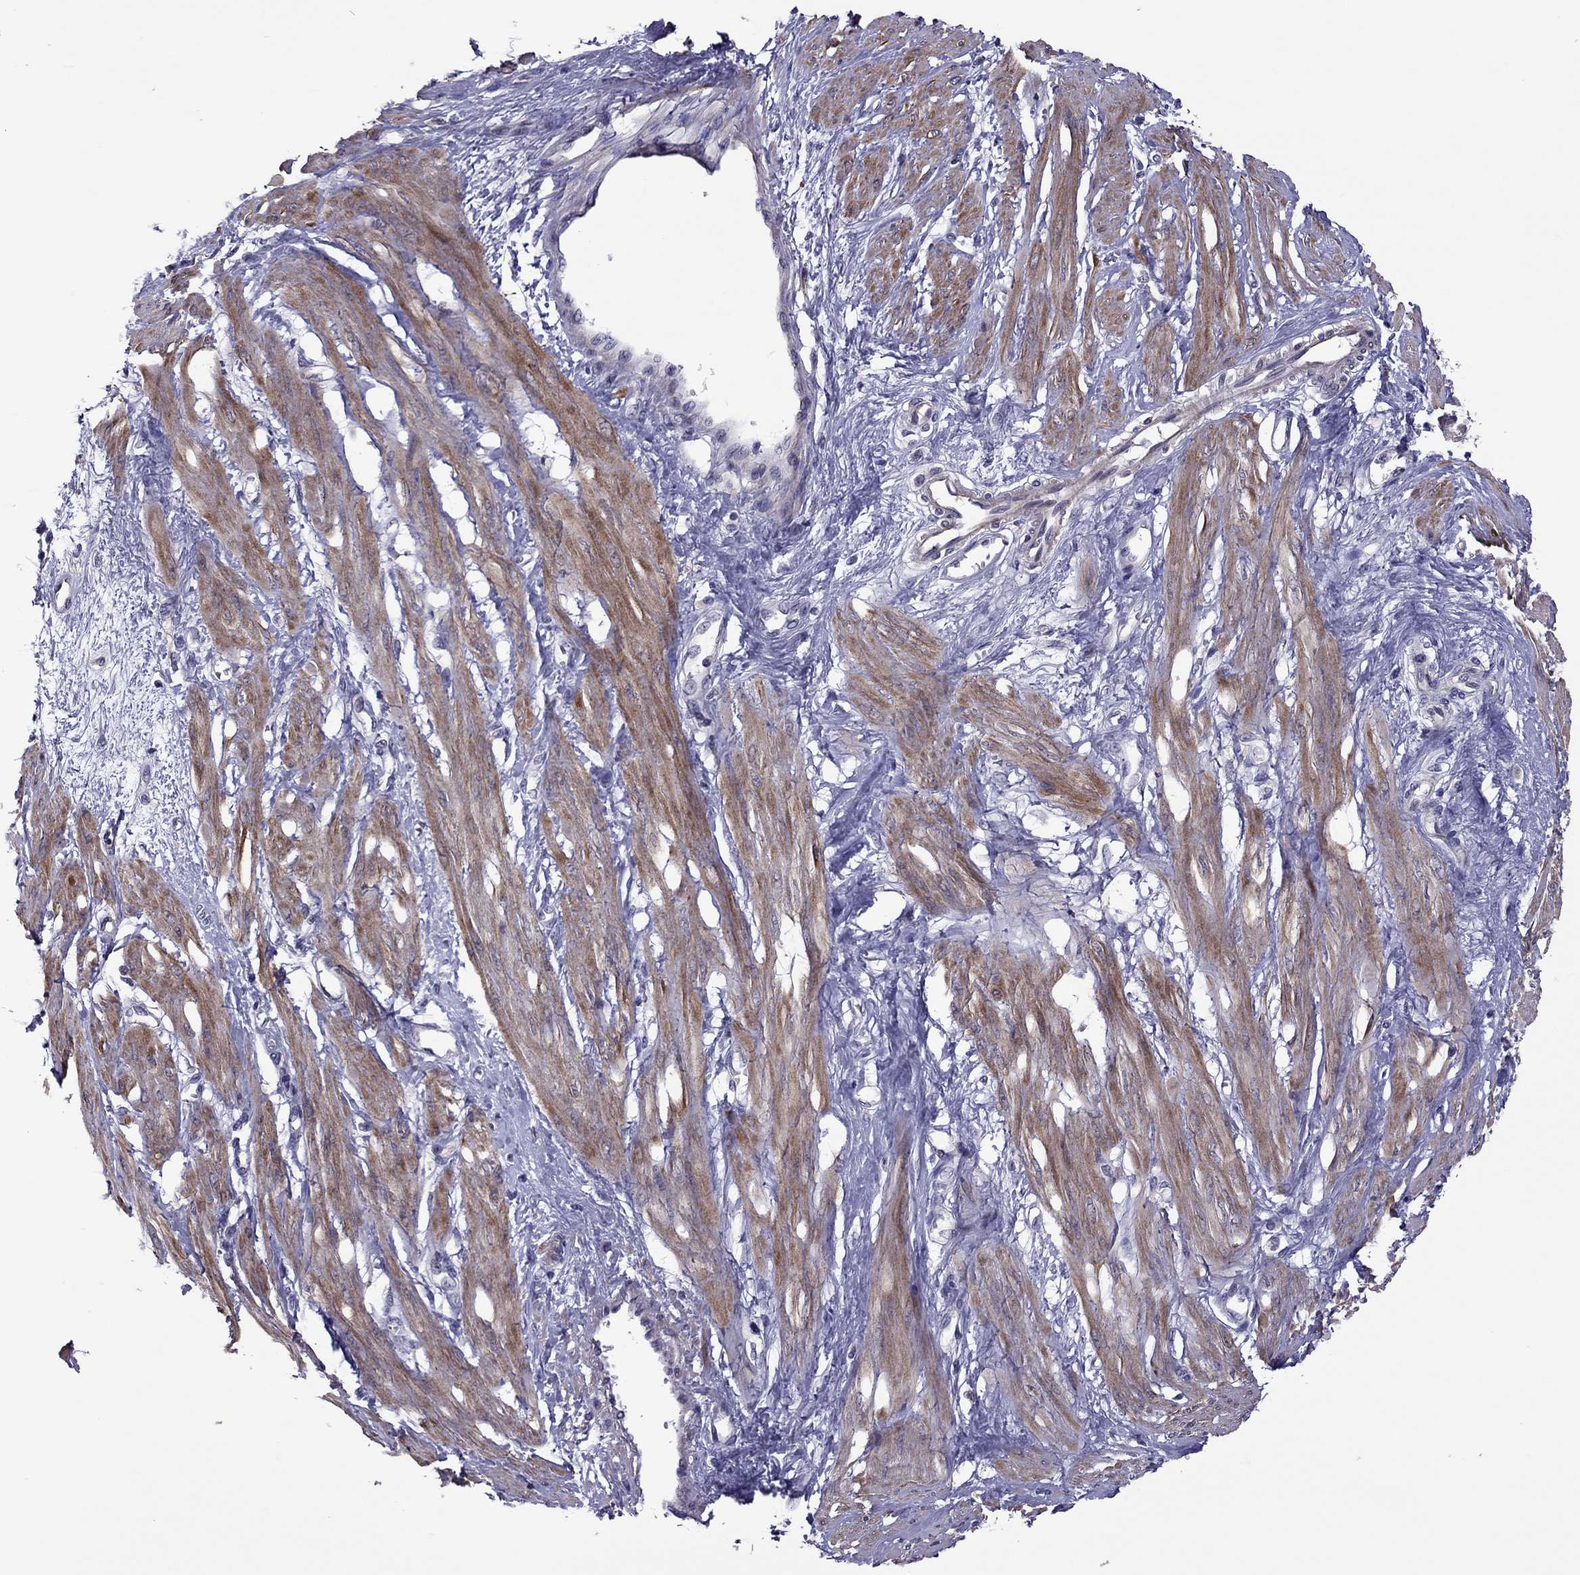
{"staining": {"intensity": "moderate", "quantity": "25%-75%", "location": "cytoplasmic/membranous"}, "tissue": "smooth muscle", "cell_type": "Smooth muscle cells", "image_type": "normal", "snomed": [{"axis": "morphology", "description": "Normal tissue, NOS"}, {"axis": "topography", "description": "Smooth muscle"}, {"axis": "topography", "description": "Uterus"}], "caption": "Protein staining of normal smooth muscle exhibits moderate cytoplasmic/membranous staining in about 25%-75% of smooth muscle cells.", "gene": "SLC16A8", "patient": {"sex": "female", "age": 39}}